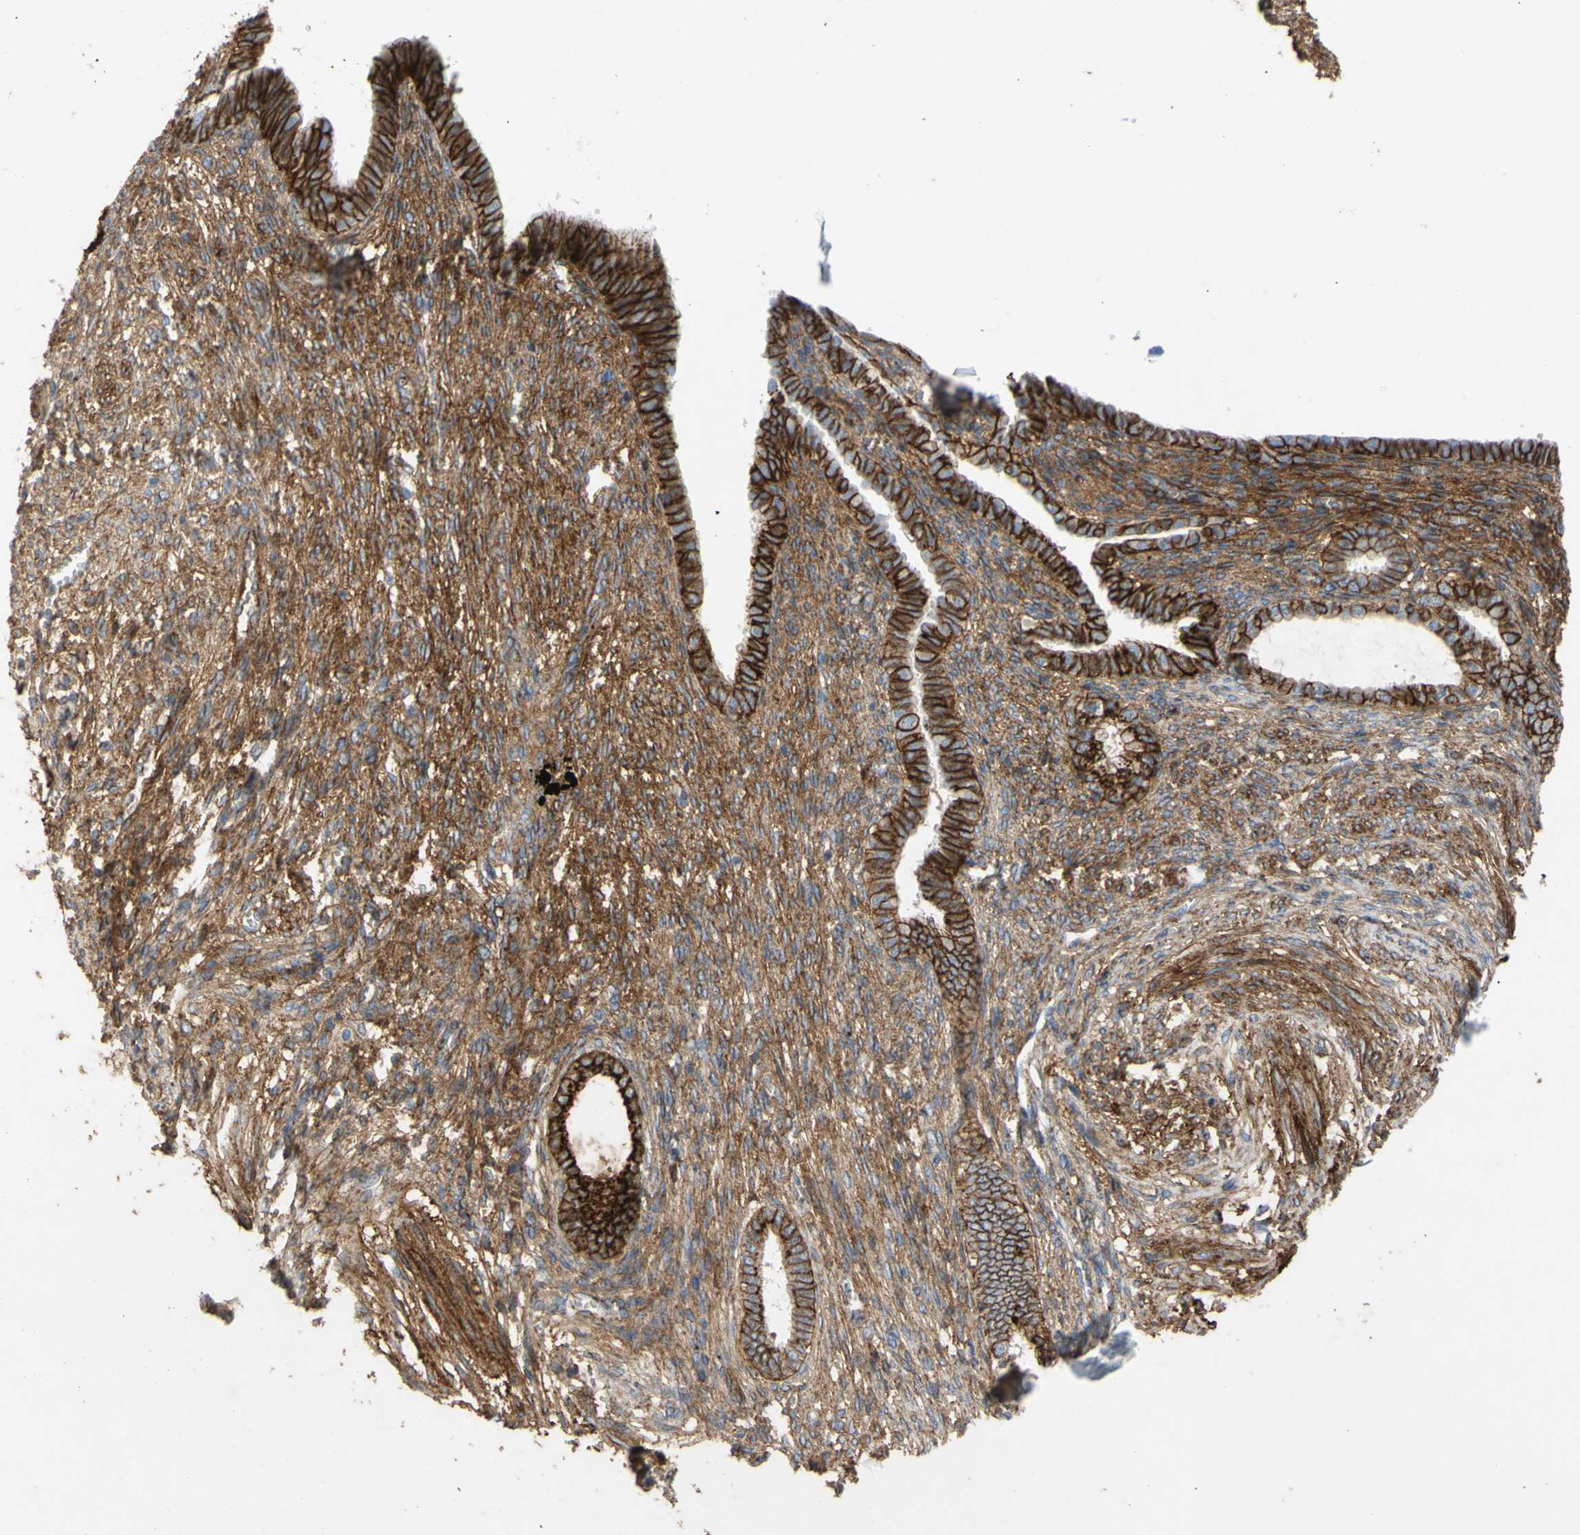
{"staining": {"intensity": "moderate", "quantity": ">75%", "location": "cytoplasmic/membranous"}, "tissue": "endometrium", "cell_type": "Cells in endometrial stroma", "image_type": "normal", "snomed": [{"axis": "morphology", "description": "Normal tissue, NOS"}, {"axis": "topography", "description": "Endometrium"}], "caption": "Endometrium stained with DAB (3,3'-diaminobenzidine) immunohistochemistry reveals medium levels of moderate cytoplasmic/membranous staining in about >75% of cells in endometrial stroma.", "gene": "ATP2A3", "patient": {"sex": "female", "age": 72}}